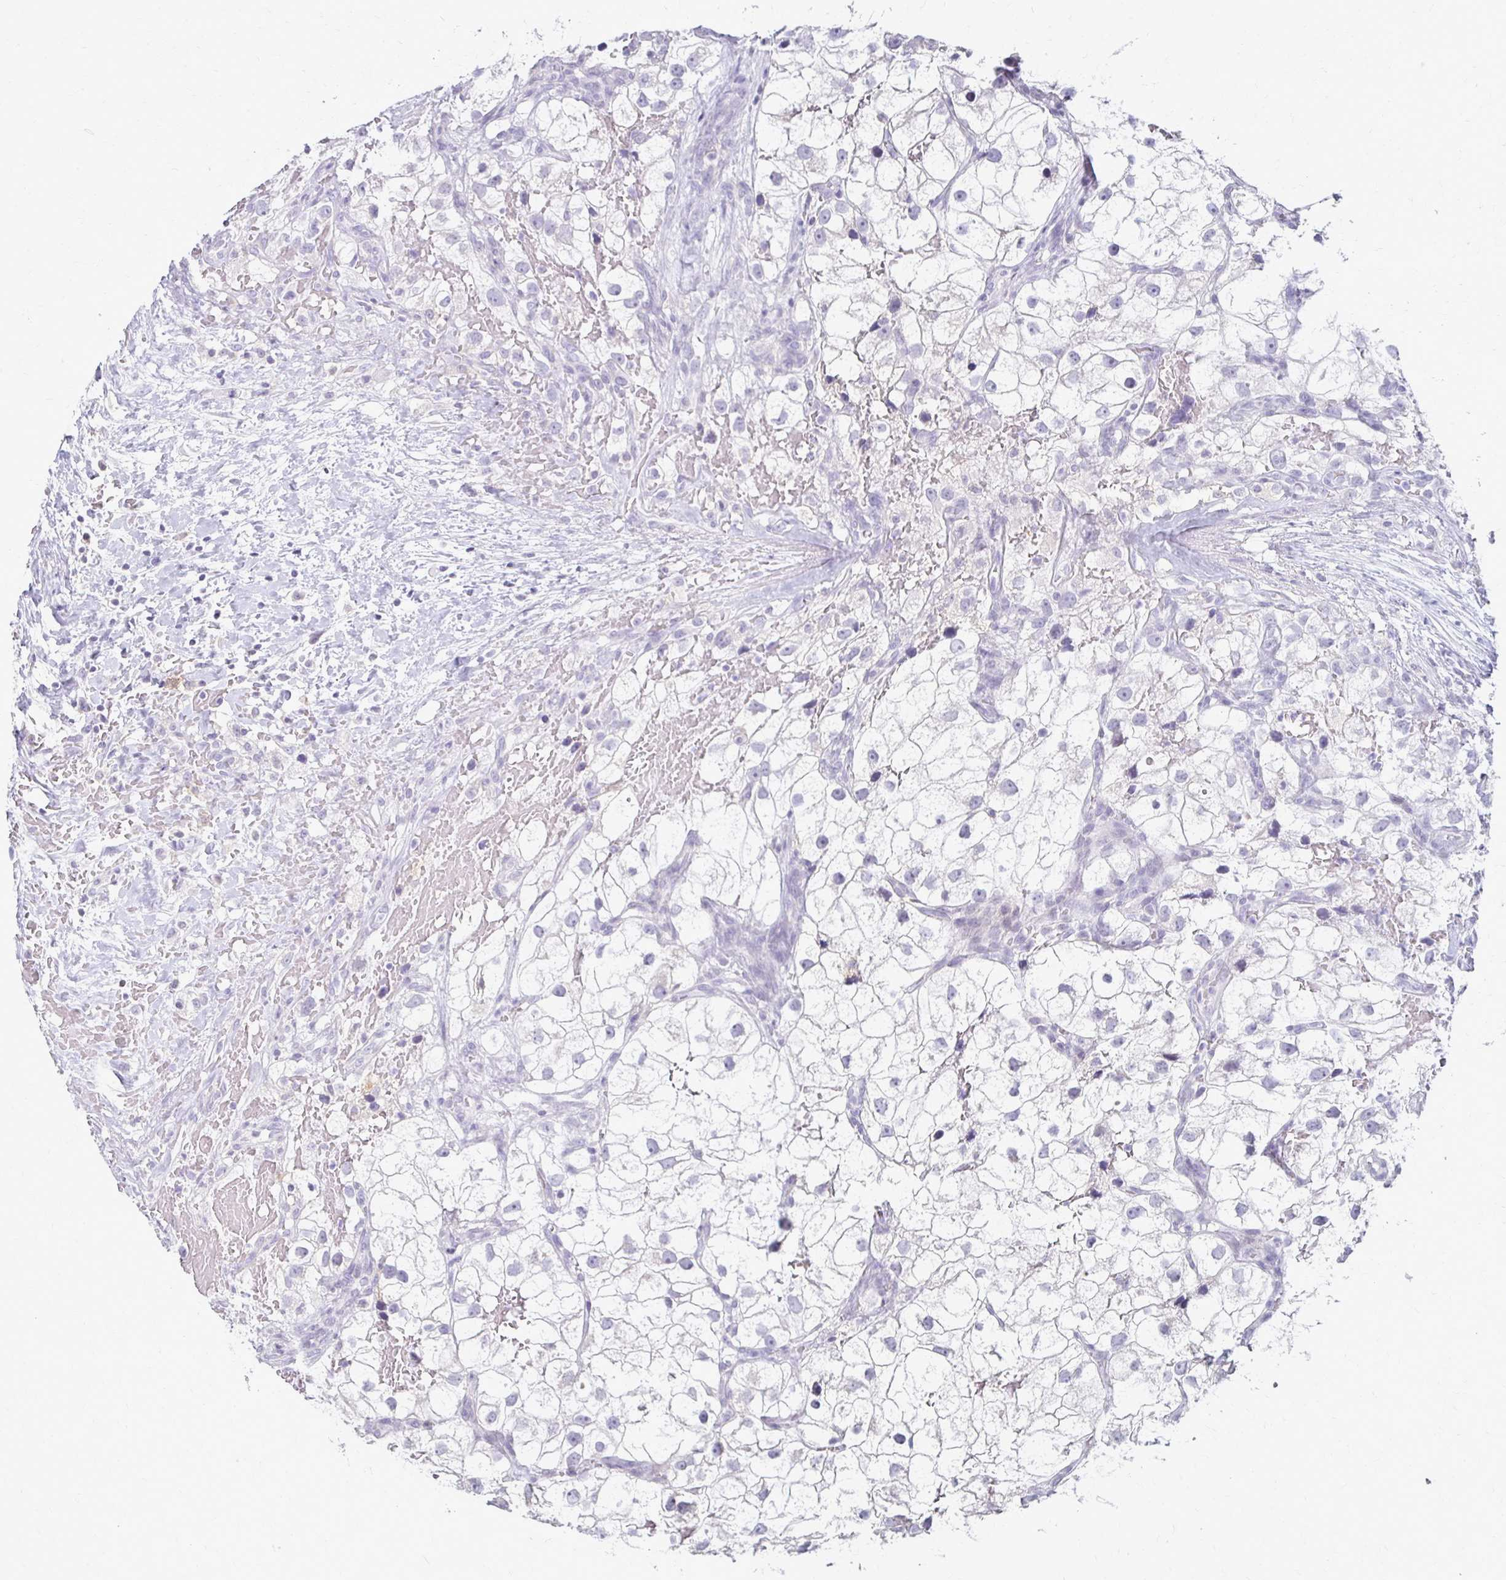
{"staining": {"intensity": "negative", "quantity": "none", "location": "none"}, "tissue": "renal cancer", "cell_type": "Tumor cells", "image_type": "cancer", "snomed": [{"axis": "morphology", "description": "Adenocarcinoma, NOS"}, {"axis": "topography", "description": "Kidney"}], "caption": "IHC of renal cancer (adenocarcinoma) exhibits no expression in tumor cells.", "gene": "FCGR2B", "patient": {"sex": "male", "age": 59}}